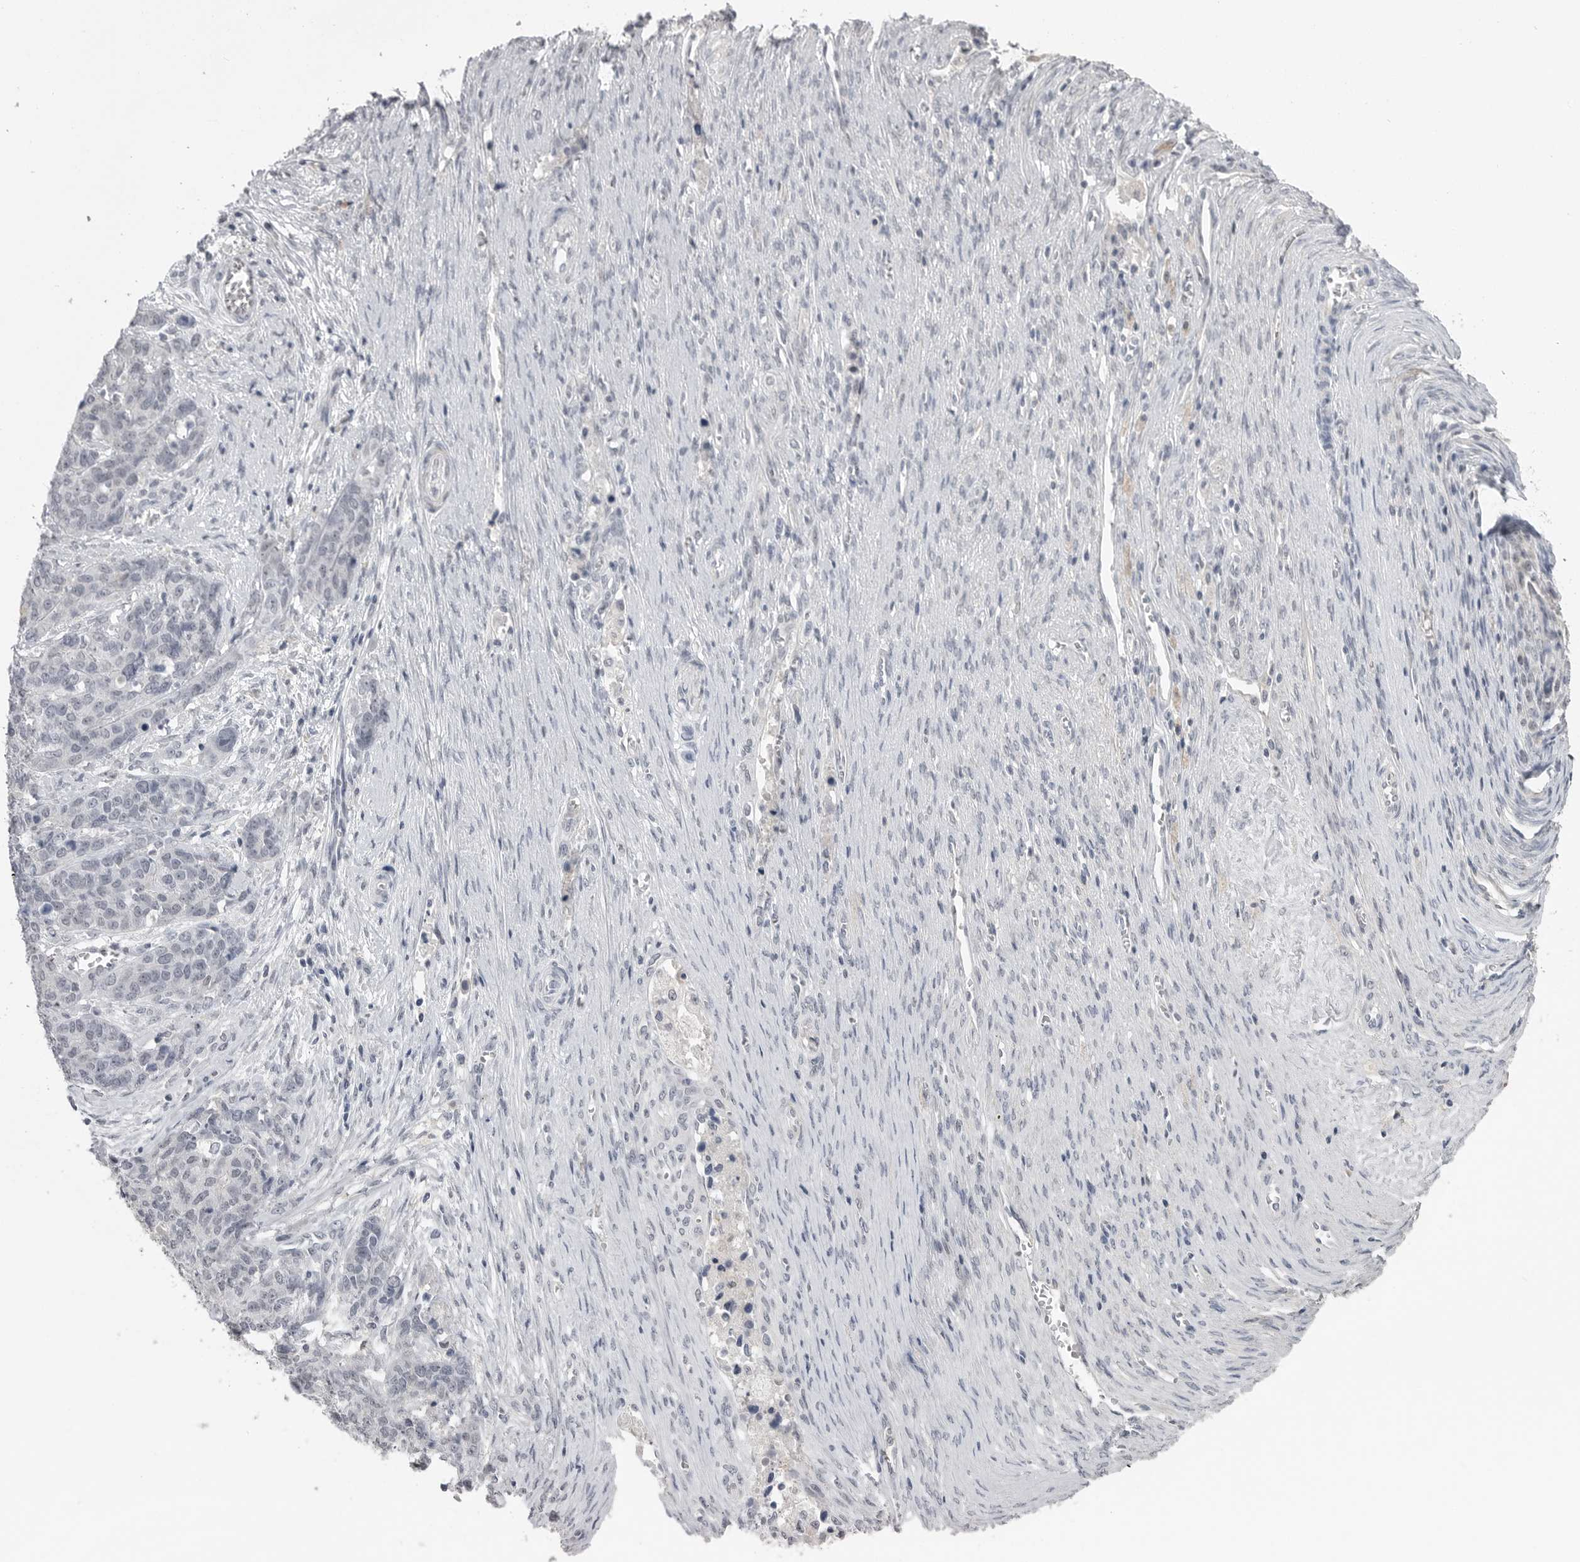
{"staining": {"intensity": "negative", "quantity": "none", "location": "none"}, "tissue": "ovarian cancer", "cell_type": "Tumor cells", "image_type": "cancer", "snomed": [{"axis": "morphology", "description": "Cystadenocarcinoma, serous, NOS"}, {"axis": "topography", "description": "Ovary"}], "caption": "The micrograph reveals no significant positivity in tumor cells of serous cystadenocarcinoma (ovarian).", "gene": "PLEKHF1", "patient": {"sex": "female", "age": 44}}